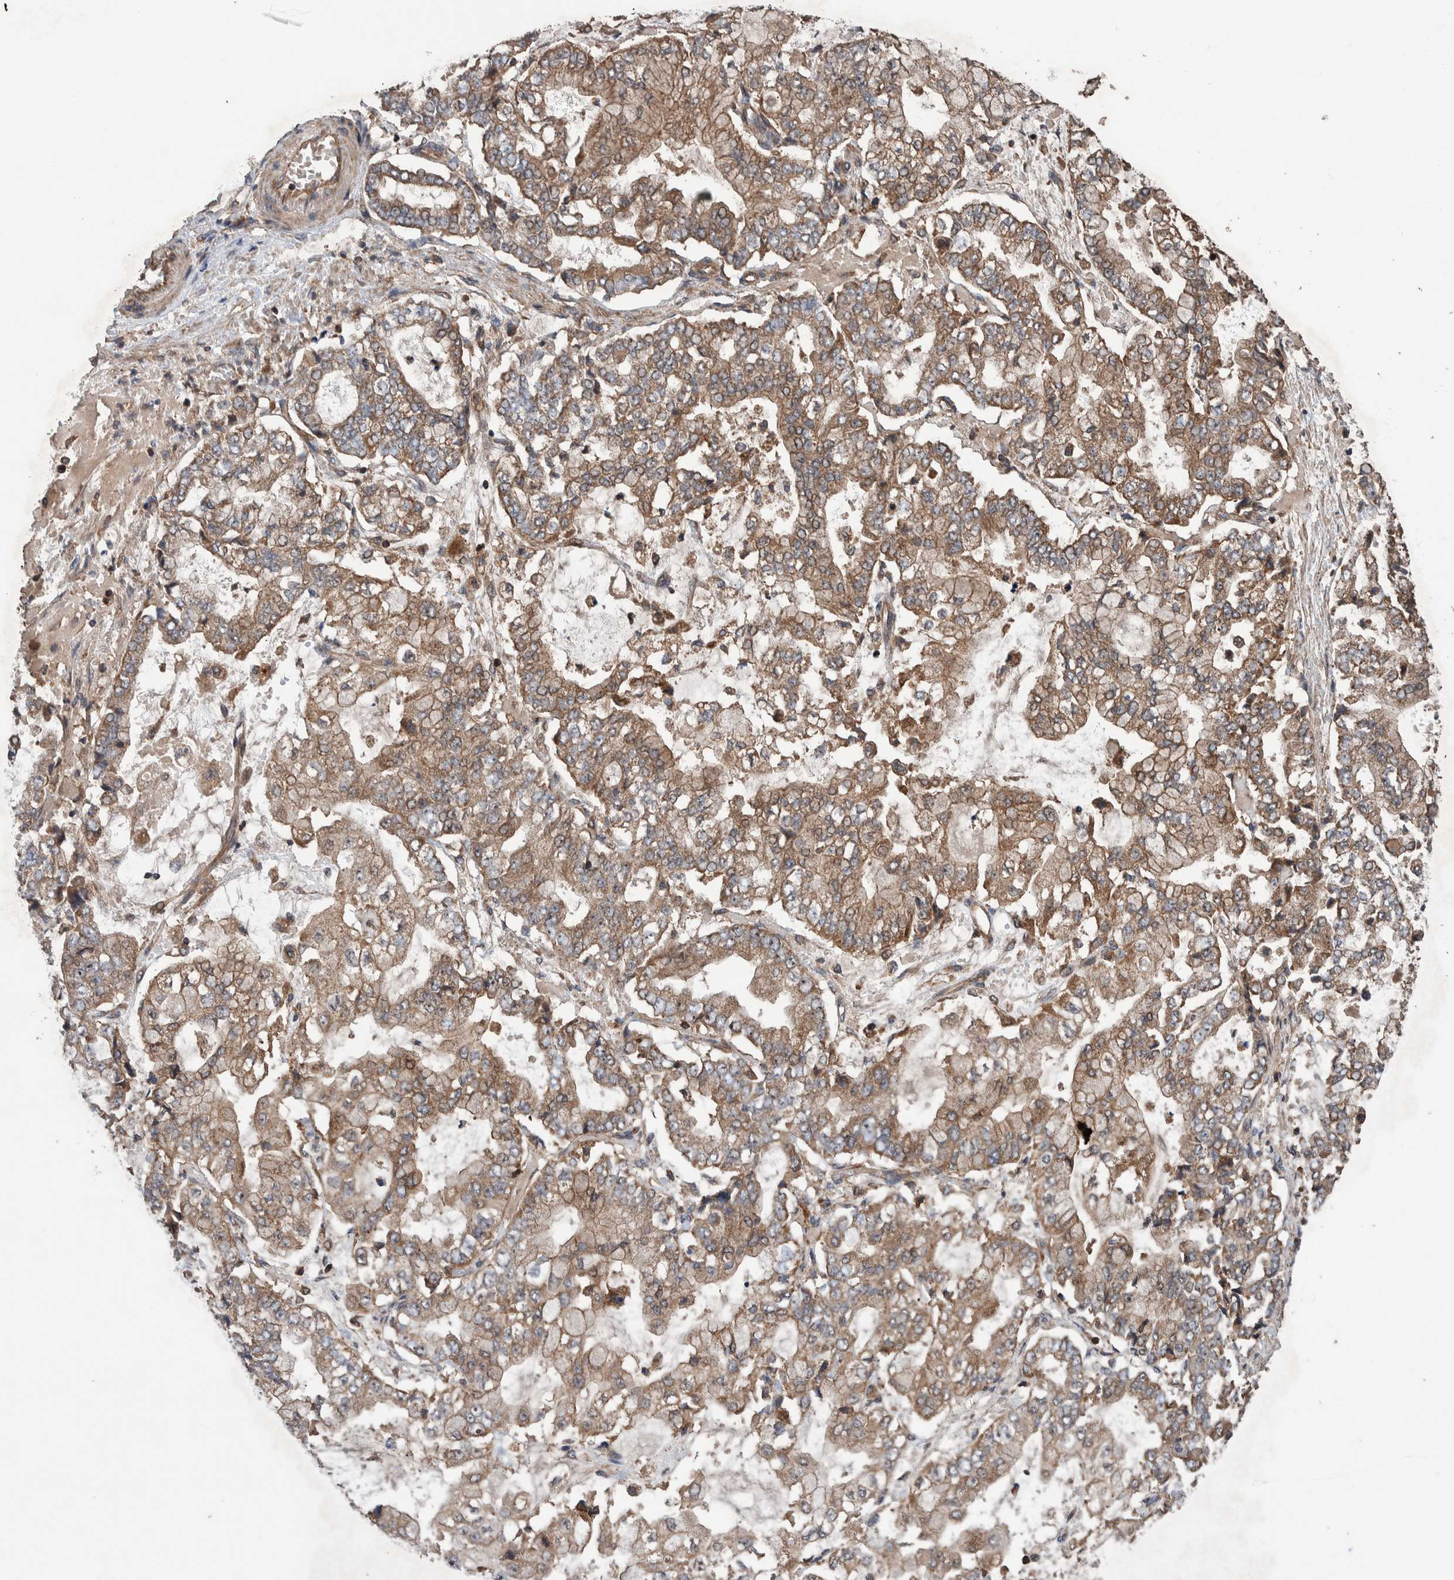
{"staining": {"intensity": "moderate", "quantity": ">75%", "location": "cytoplasmic/membranous"}, "tissue": "stomach cancer", "cell_type": "Tumor cells", "image_type": "cancer", "snomed": [{"axis": "morphology", "description": "Adenocarcinoma, NOS"}, {"axis": "topography", "description": "Stomach"}], "caption": "IHC (DAB) staining of human stomach cancer (adenocarcinoma) shows moderate cytoplasmic/membranous protein positivity in approximately >75% of tumor cells. The staining was performed using DAB to visualize the protein expression in brown, while the nuclei were stained in blue with hematoxylin (Magnification: 20x).", "gene": "TRIM16", "patient": {"sex": "male", "age": 76}}